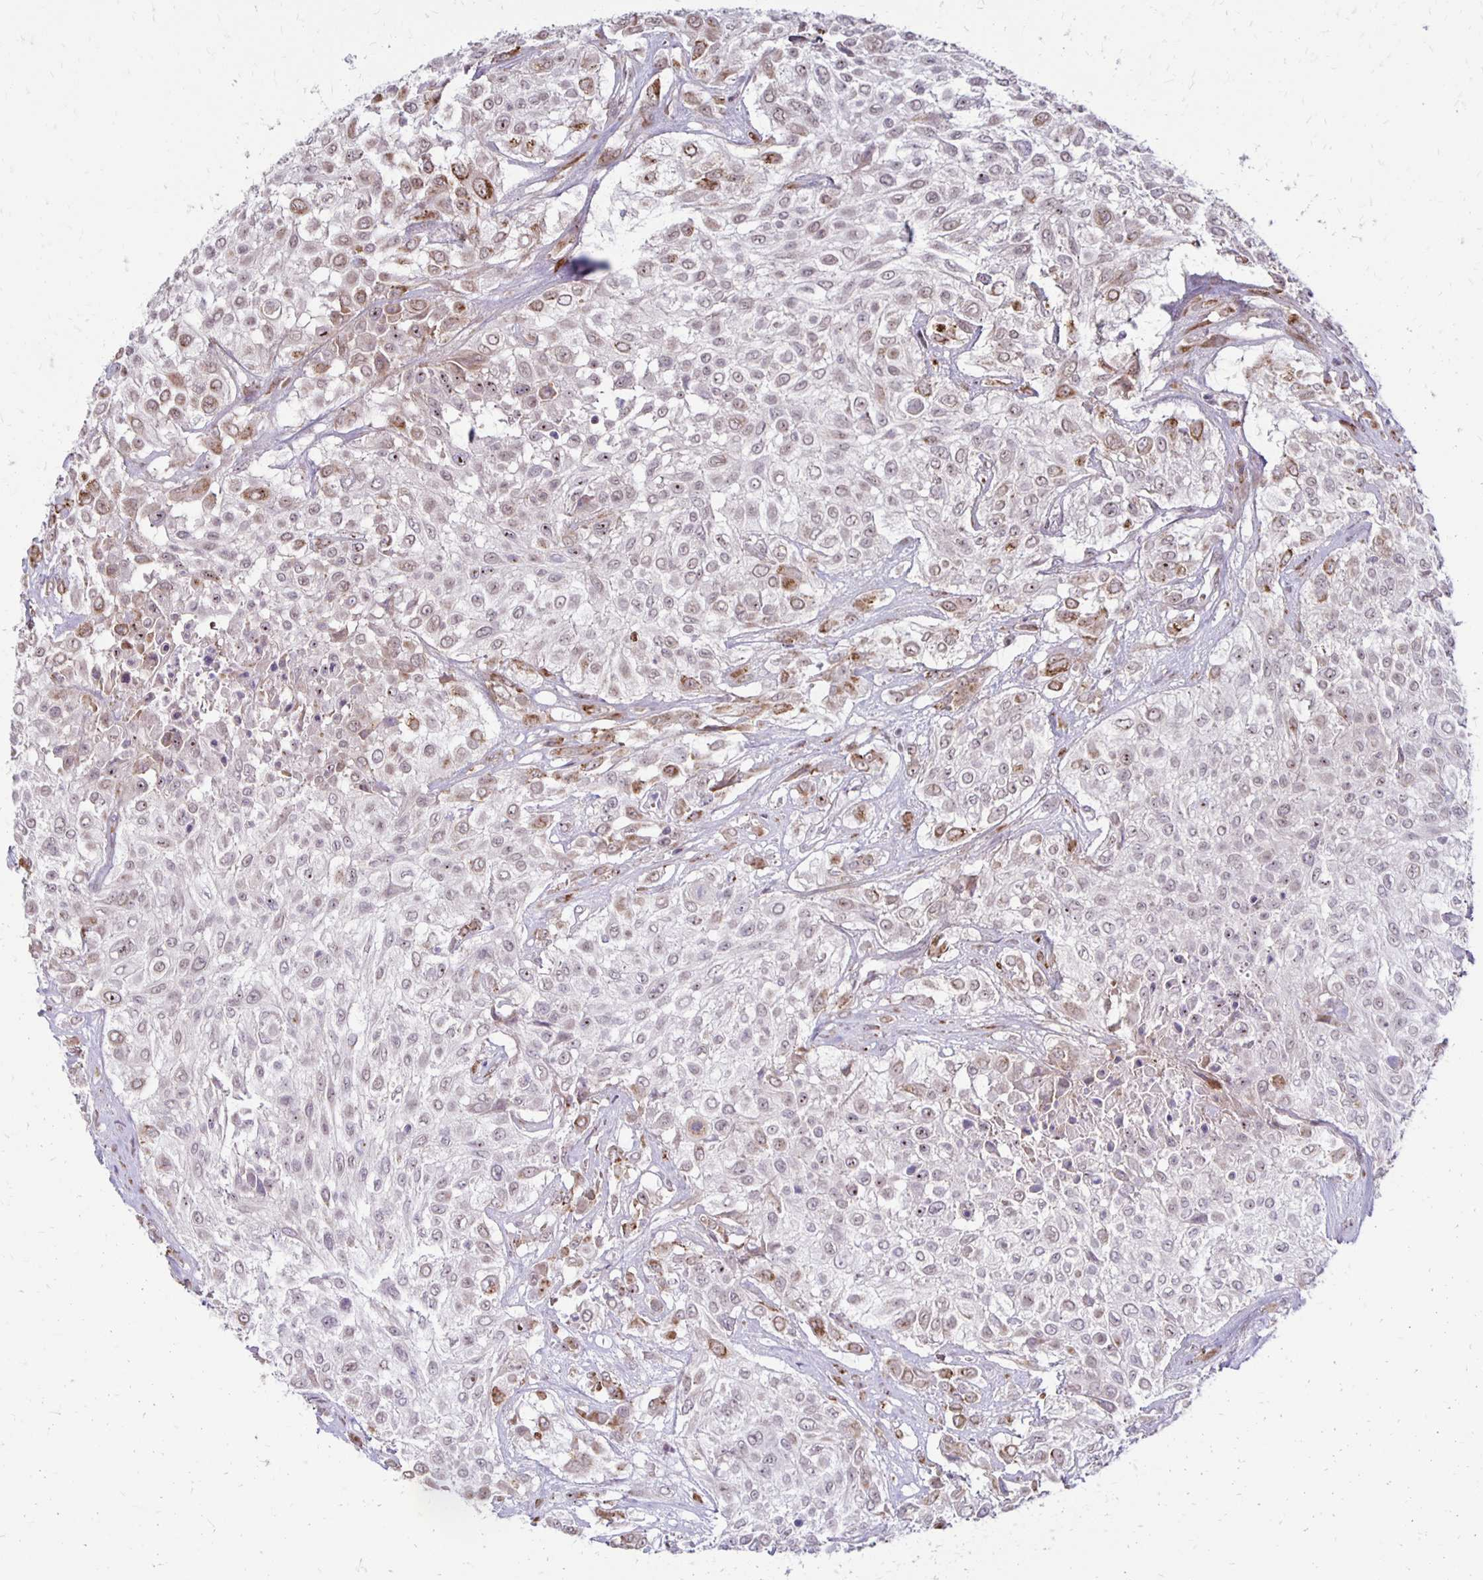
{"staining": {"intensity": "moderate", "quantity": "<25%", "location": "cytoplasmic/membranous,nuclear"}, "tissue": "urothelial cancer", "cell_type": "Tumor cells", "image_type": "cancer", "snomed": [{"axis": "morphology", "description": "Urothelial carcinoma, High grade"}, {"axis": "topography", "description": "Urinary bladder"}], "caption": "IHC (DAB (3,3'-diaminobenzidine)) staining of human urothelial carcinoma (high-grade) displays moderate cytoplasmic/membranous and nuclear protein staining in approximately <25% of tumor cells.", "gene": "DAGLA", "patient": {"sex": "male", "age": 57}}